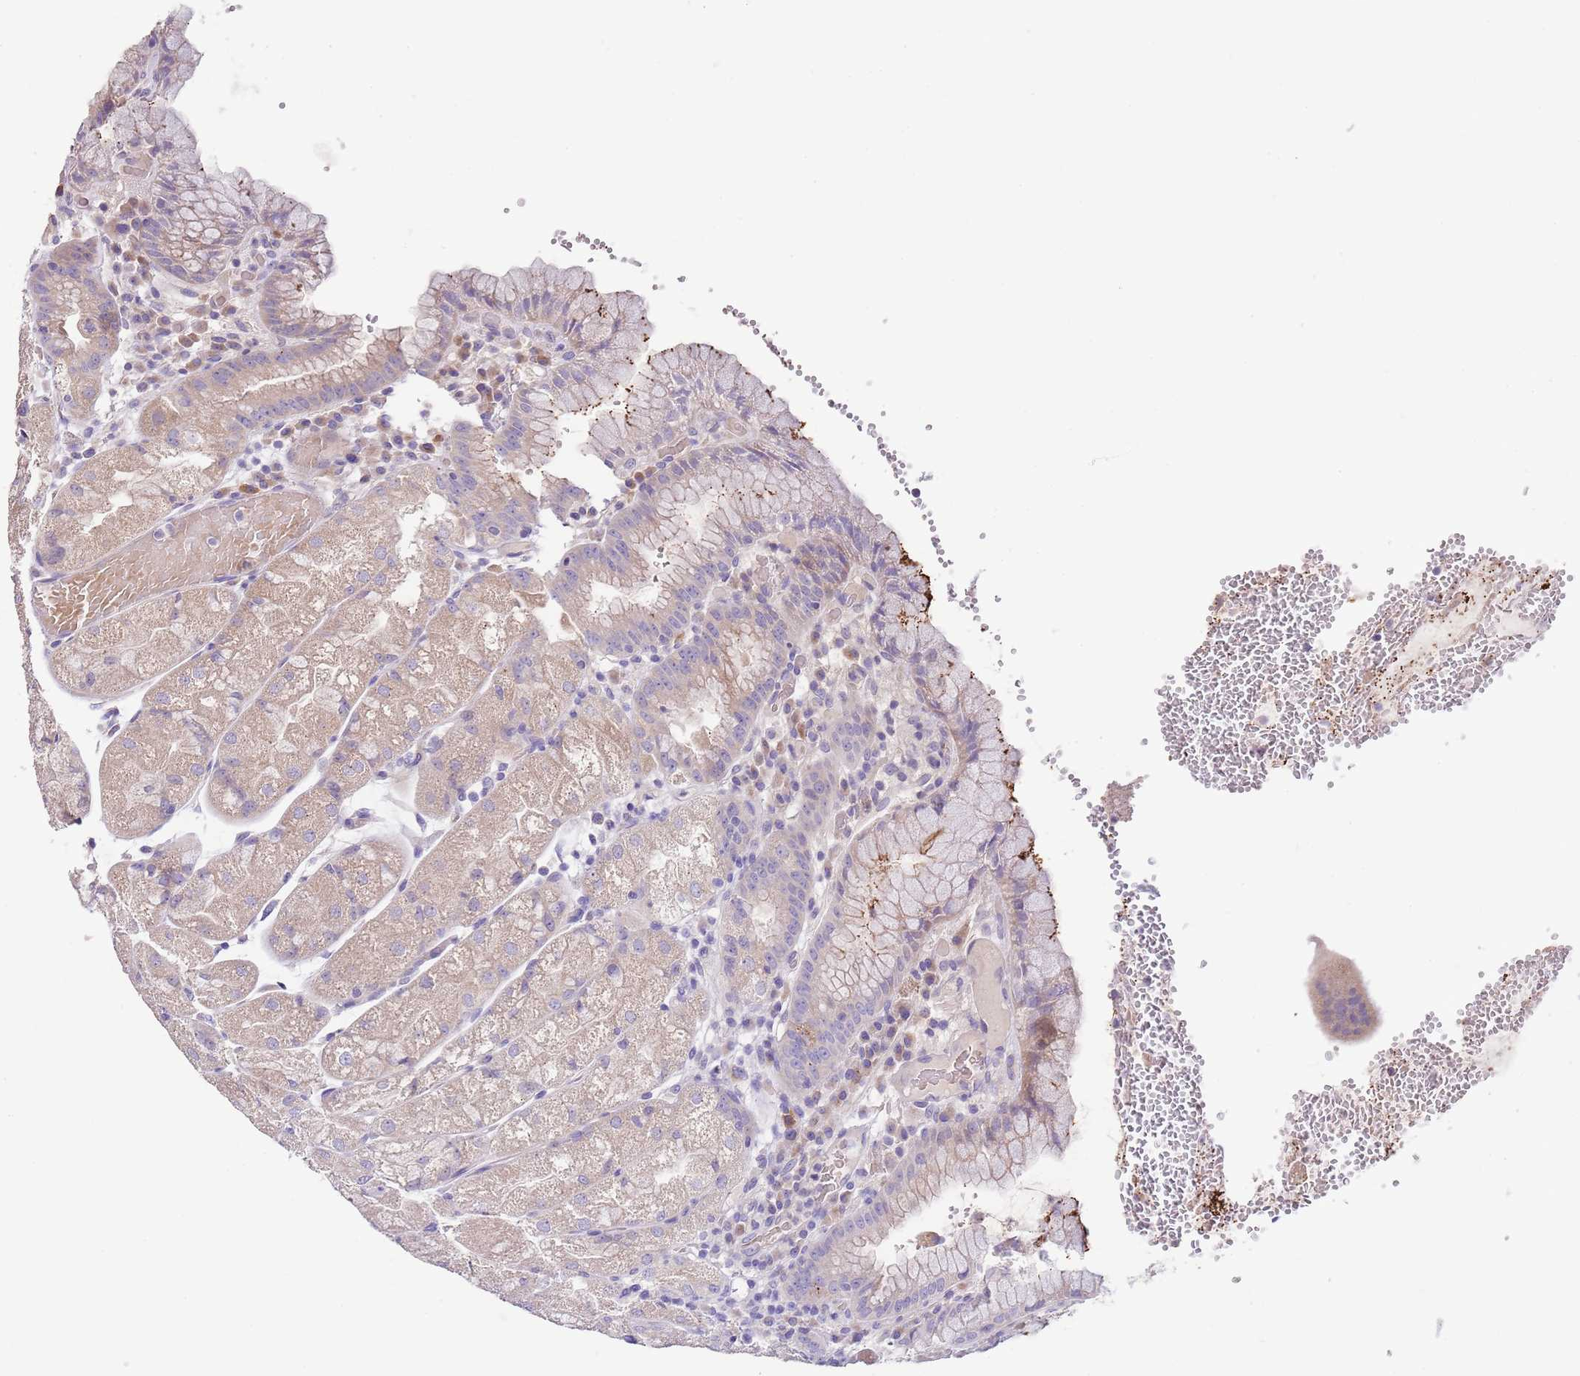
{"staining": {"intensity": "moderate", "quantity": "<25%", "location": "cytoplasmic/membranous"}, "tissue": "stomach", "cell_type": "Glandular cells", "image_type": "normal", "snomed": [{"axis": "morphology", "description": "Normal tissue, NOS"}, {"axis": "topography", "description": "Stomach, upper"}], "caption": "Immunohistochemical staining of normal human stomach demonstrates <25% levels of moderate cytoplasmic/membranous protein expression in about <25% of glandular cells. (DAB = brown stain, brightfield microscopy at high magnification).", "gene": "ZNF658", "patient": {"sex": "male", "age": 52}}